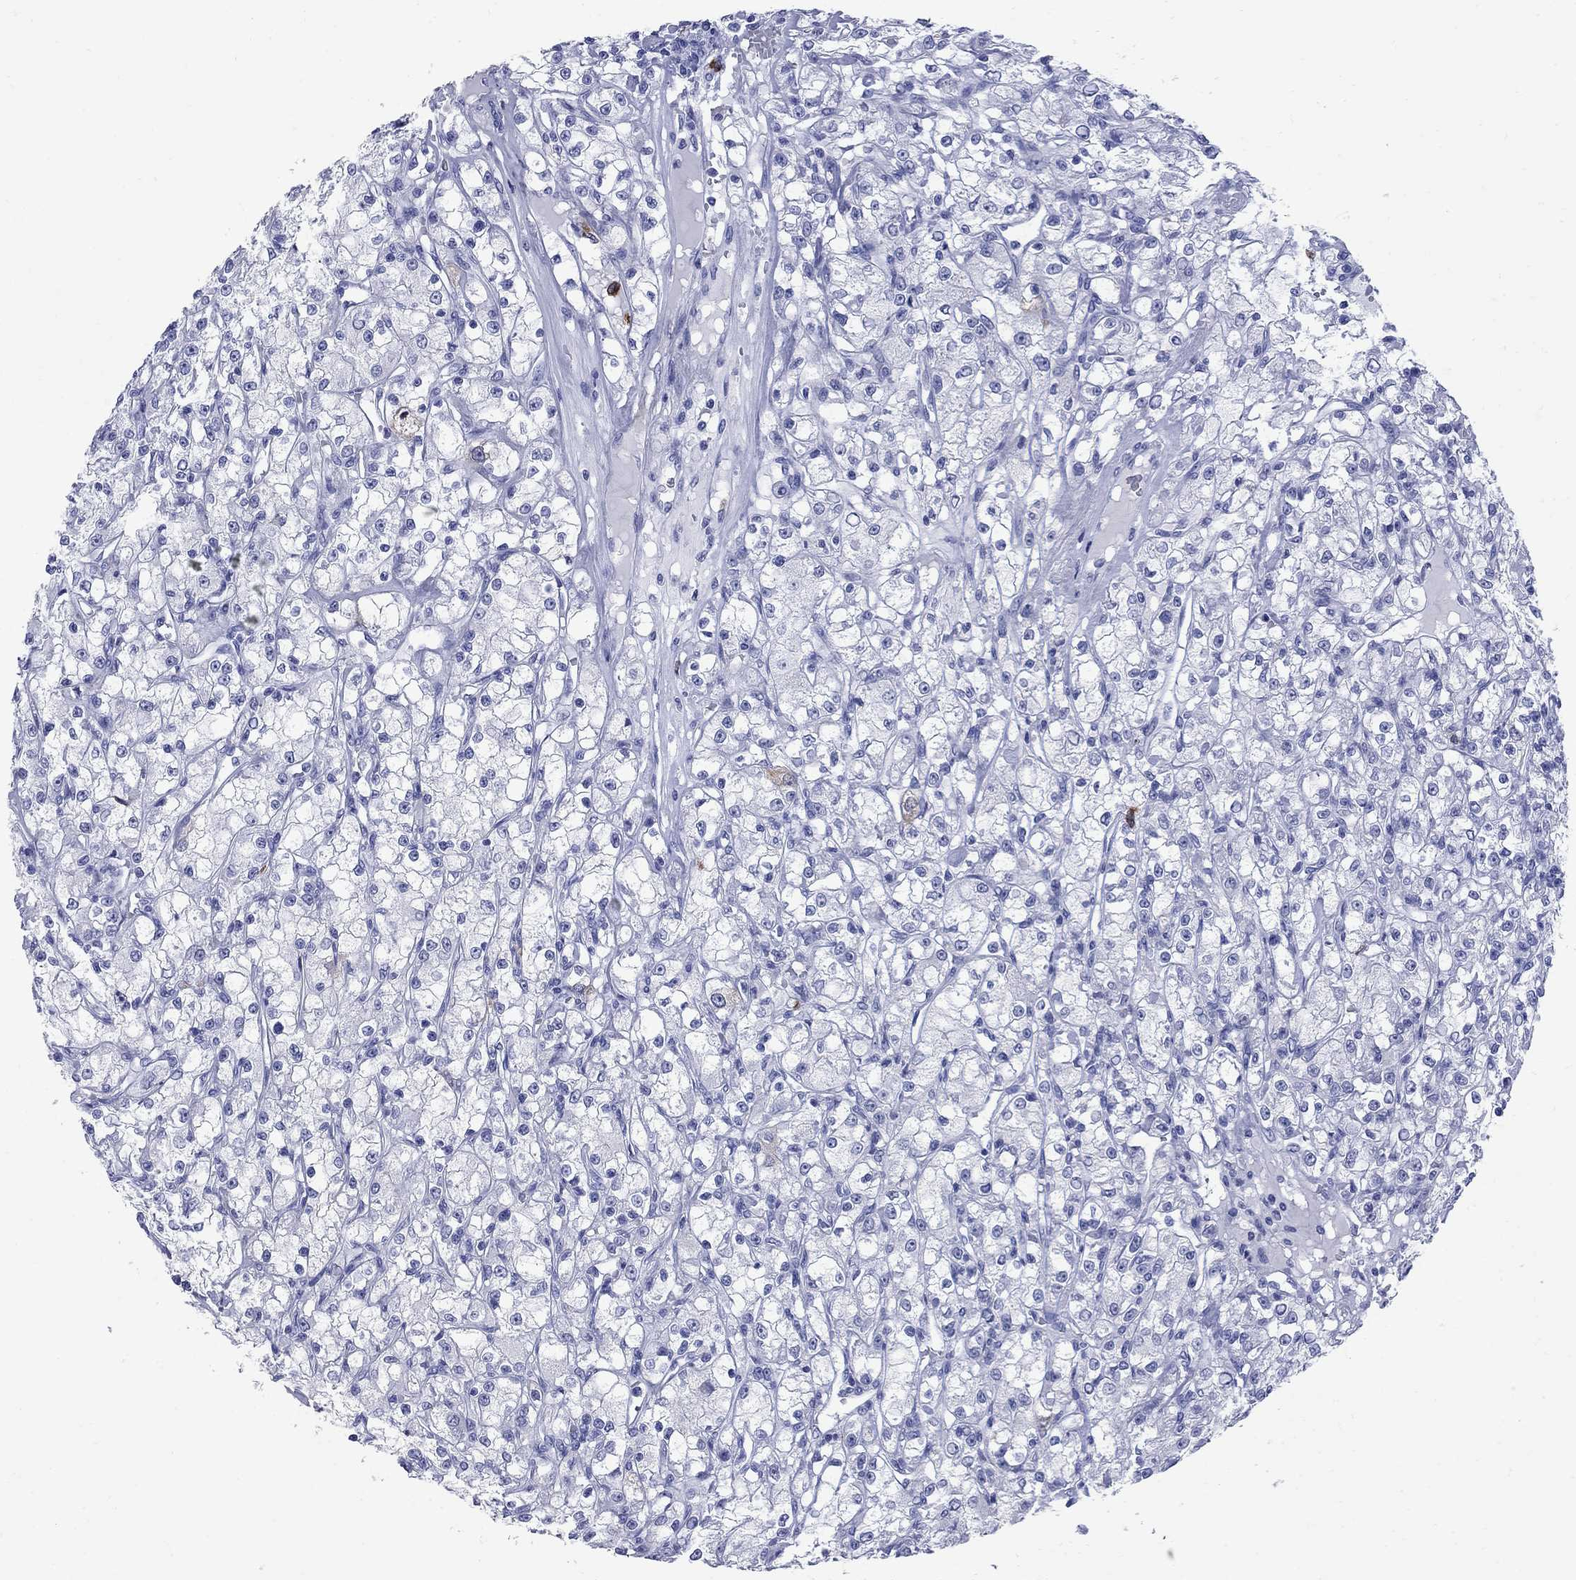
{"staining": {"intensity": "negative", "quantity": "none", "location": "none"}, "tissue": "renal cancer", "cell_type": "Tumor cells", "image_type": "cancer", "snomed": [{"axis": "morphology", "description": "Adenocarcinoma, NOS"}, {"axis": "topography", "description": "Kidney"}], "caption": "Renal cancer was stained to show a protein in brown. There is no significant staining in tumor cells.", "gene": "TACC3", "patient": {"sex": "female", "age": 59}}